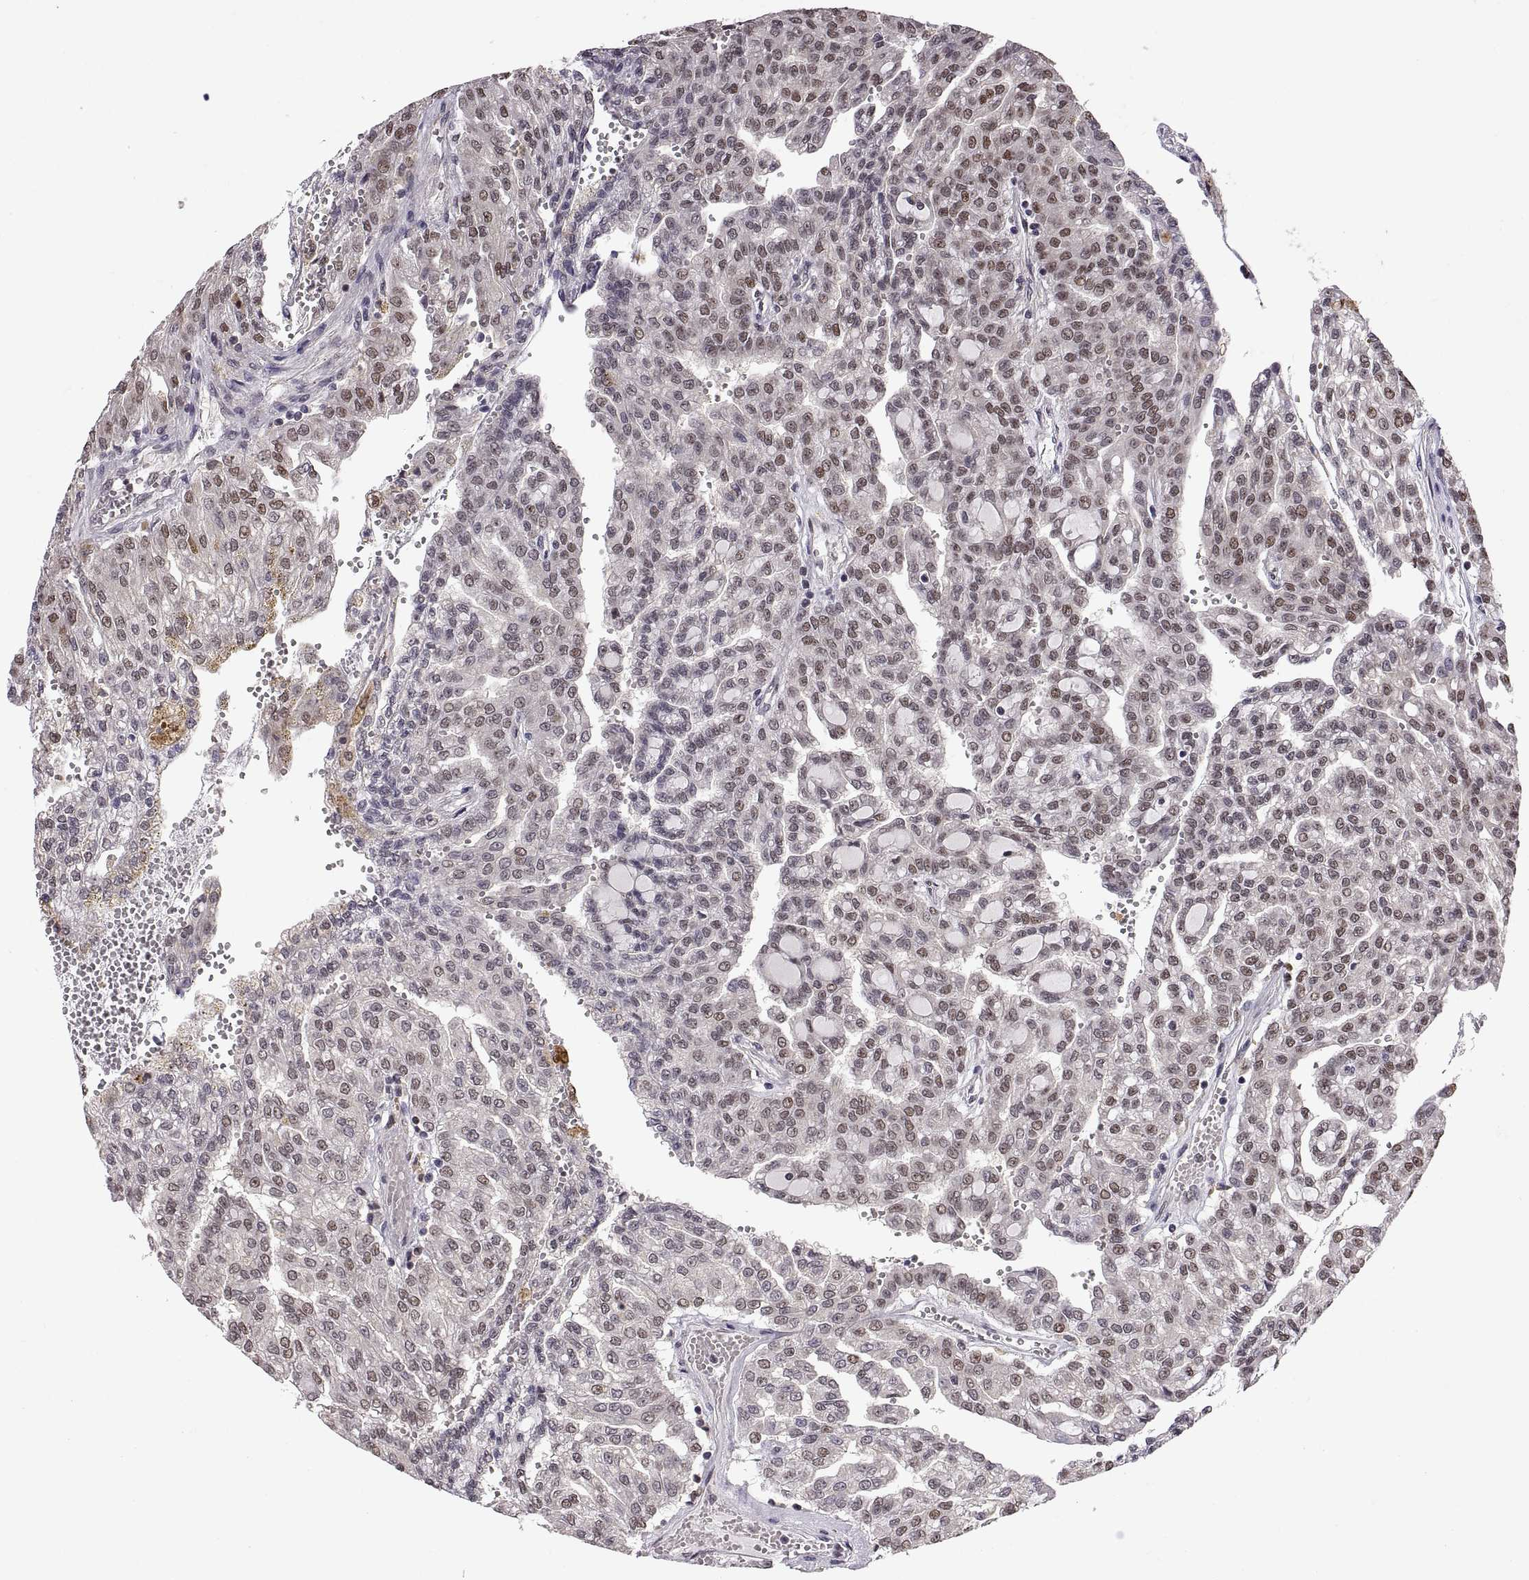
{"staining": {"intensity": "moderate", "quantity": "25%-75%", "location": "nuclear"}, "tissue": "renal cancer", "cell_type": "Tumor cells", "image_type": "cancer", "snomed": [{"axis": "morphology", "description": "Adenocarcinoma, NOS"}, {"axis": "topography", "description": "Kidney"}], "caption": "Human renal adenocarcinoma stained with a brown dye reveals moderate nuclear positive expression in approximately 25%-75% of tumor cells.", "gene": "CHFR", "patient": {"sex": "male", "age": 63}}